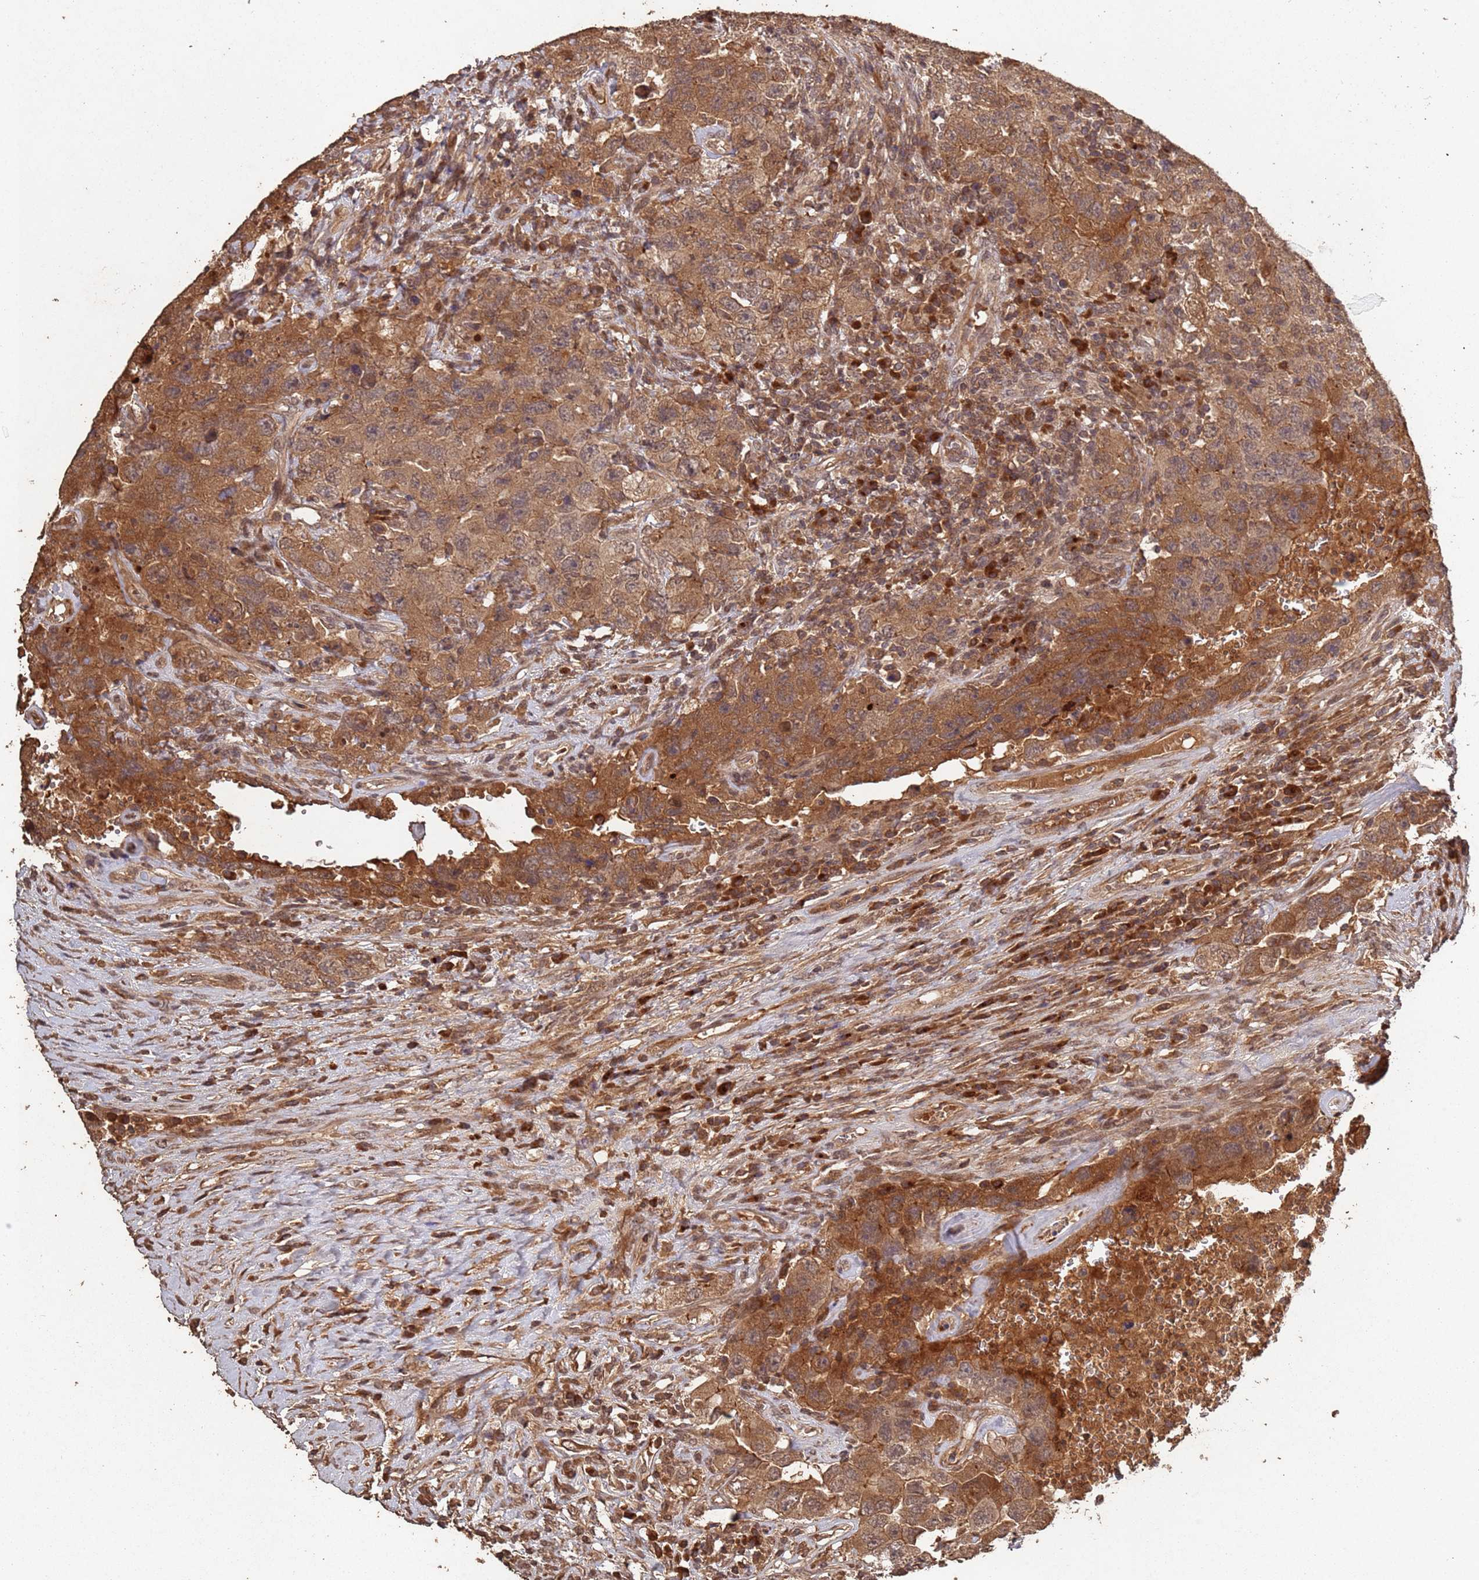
{"staining": {"intensity": "moderate", "quantity": ">75%", "location": "cytoplasmic/membranous"}, "tissue": "testis cancer", "cell_type": "Tumor cells", "image_type": "cancer", "snomed": [{"axis": "morphology", "description": "Carcinoma, Embryonal, NOS"}, {"axis": "topography", "description": "Testis"}], "caption": "Immunohistochemical staining of human testis cancer (embryonal carcinoma) displays medium levels of moderate cytoplasmic/membranous expression in approximately >75% of tumor cells. (brown staining indicates protein expression, while blue staining denotes nuclei).", "gene": "FRAT1", "patient": {"sex": "male", "age": 26}}